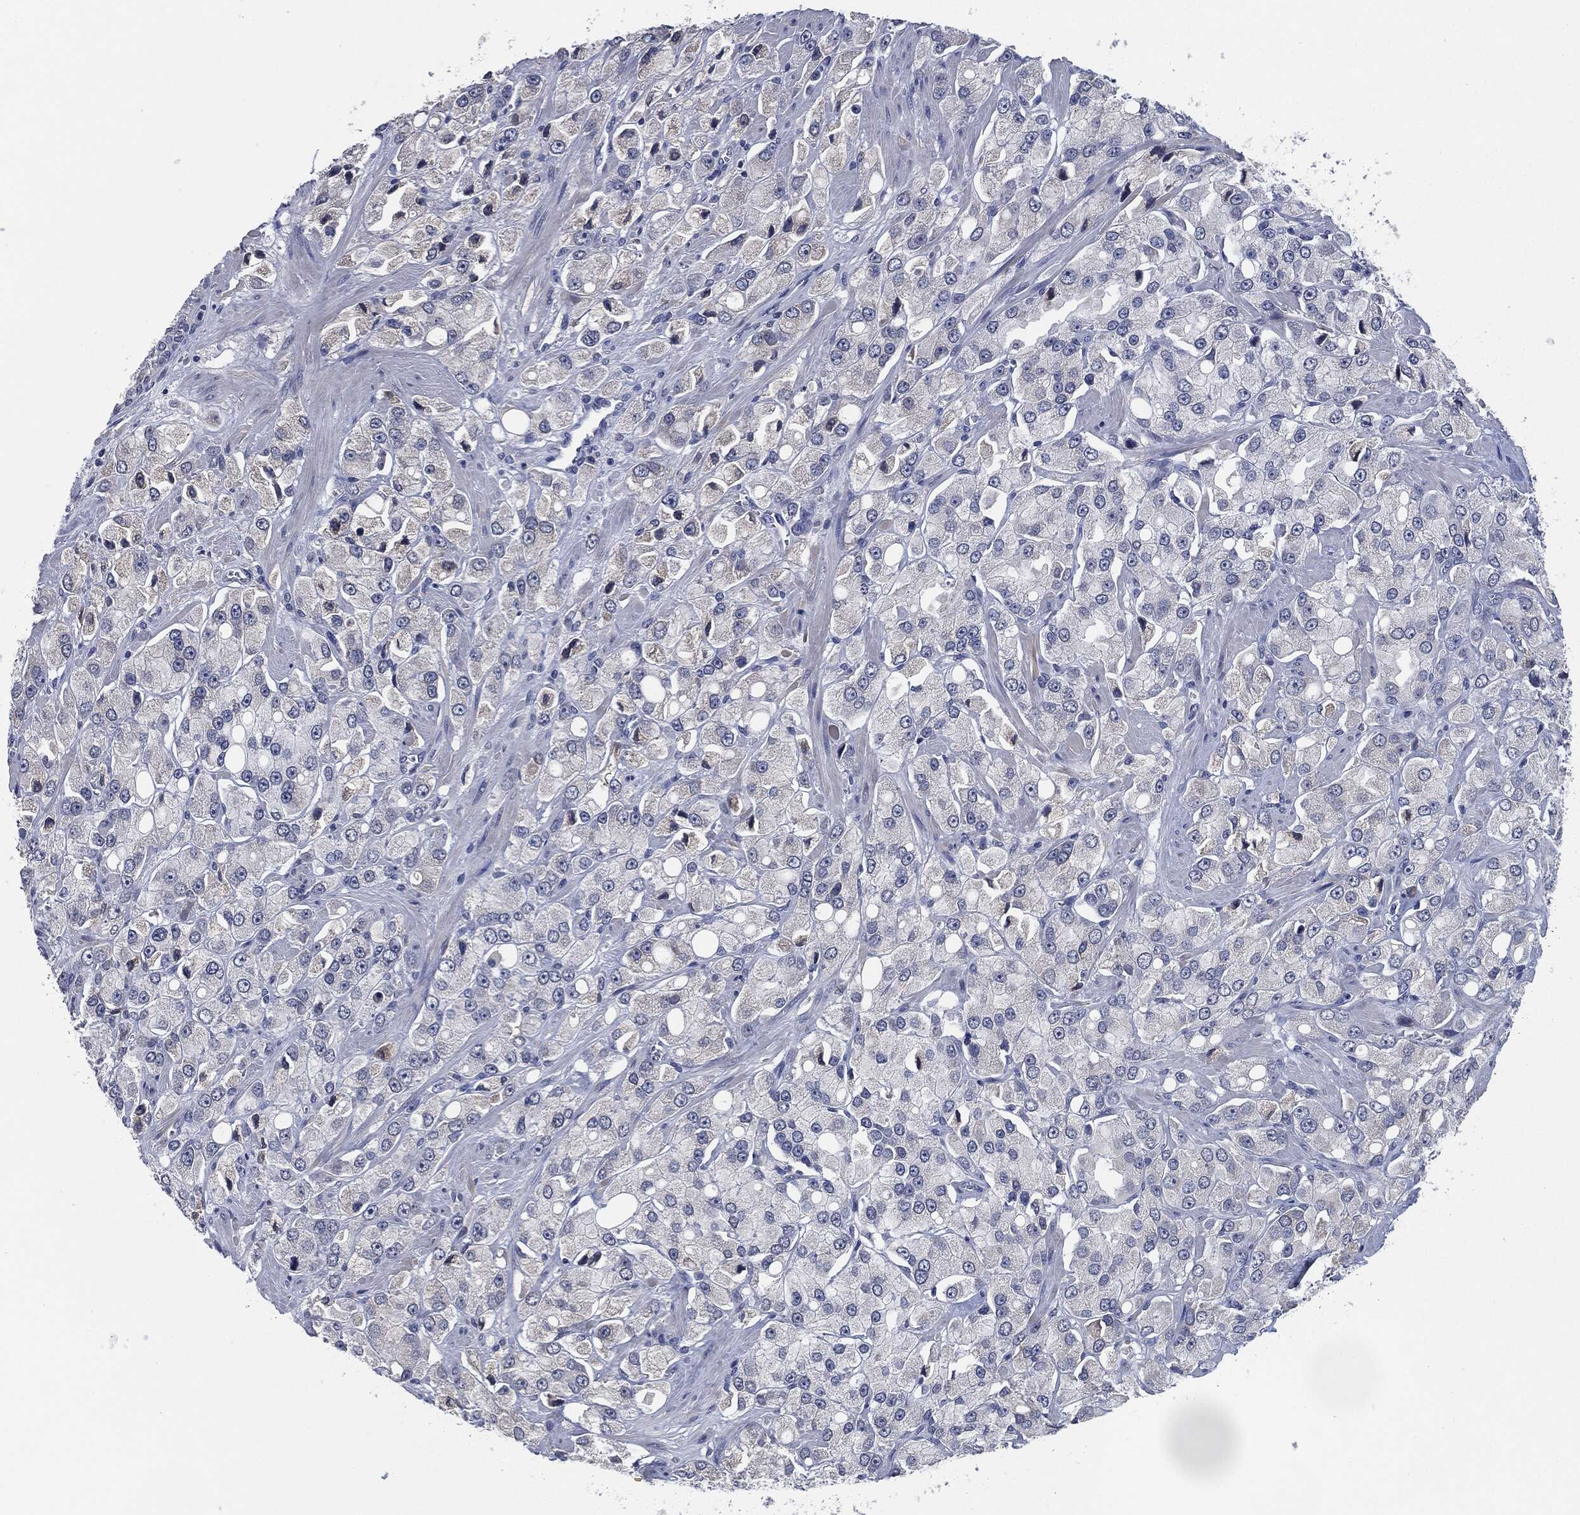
{"staining": {"intensity": "negative", "quantity": "none", "location": "none"}, "tissue": "prostate cancer", "cell_type": "Tumor cells", "image_type": "cancer", "snomed": [{"axis": "morphology", "description": "Adenocarcinoma, NOS"}, {"axis": "topography", "description": "Prostate and seminal vesicle, NOS"}, {"axis": "topography", "description": "Prostate"}], "caption": "A high-resolution micrograph shows immunohistochemistry staining of adenocarcinoma (prostate), which demonstrates no significant positivity in tumor cells. The staining was performed using DAB (3,3'-diaminobenzidine) to visualize the protein expression in brown, while the nuclei were stained in blue with hematoxylin (Magnification: 20x).", "gene": "IL2RG", "patient": {"sex": "male", "age": 64}}